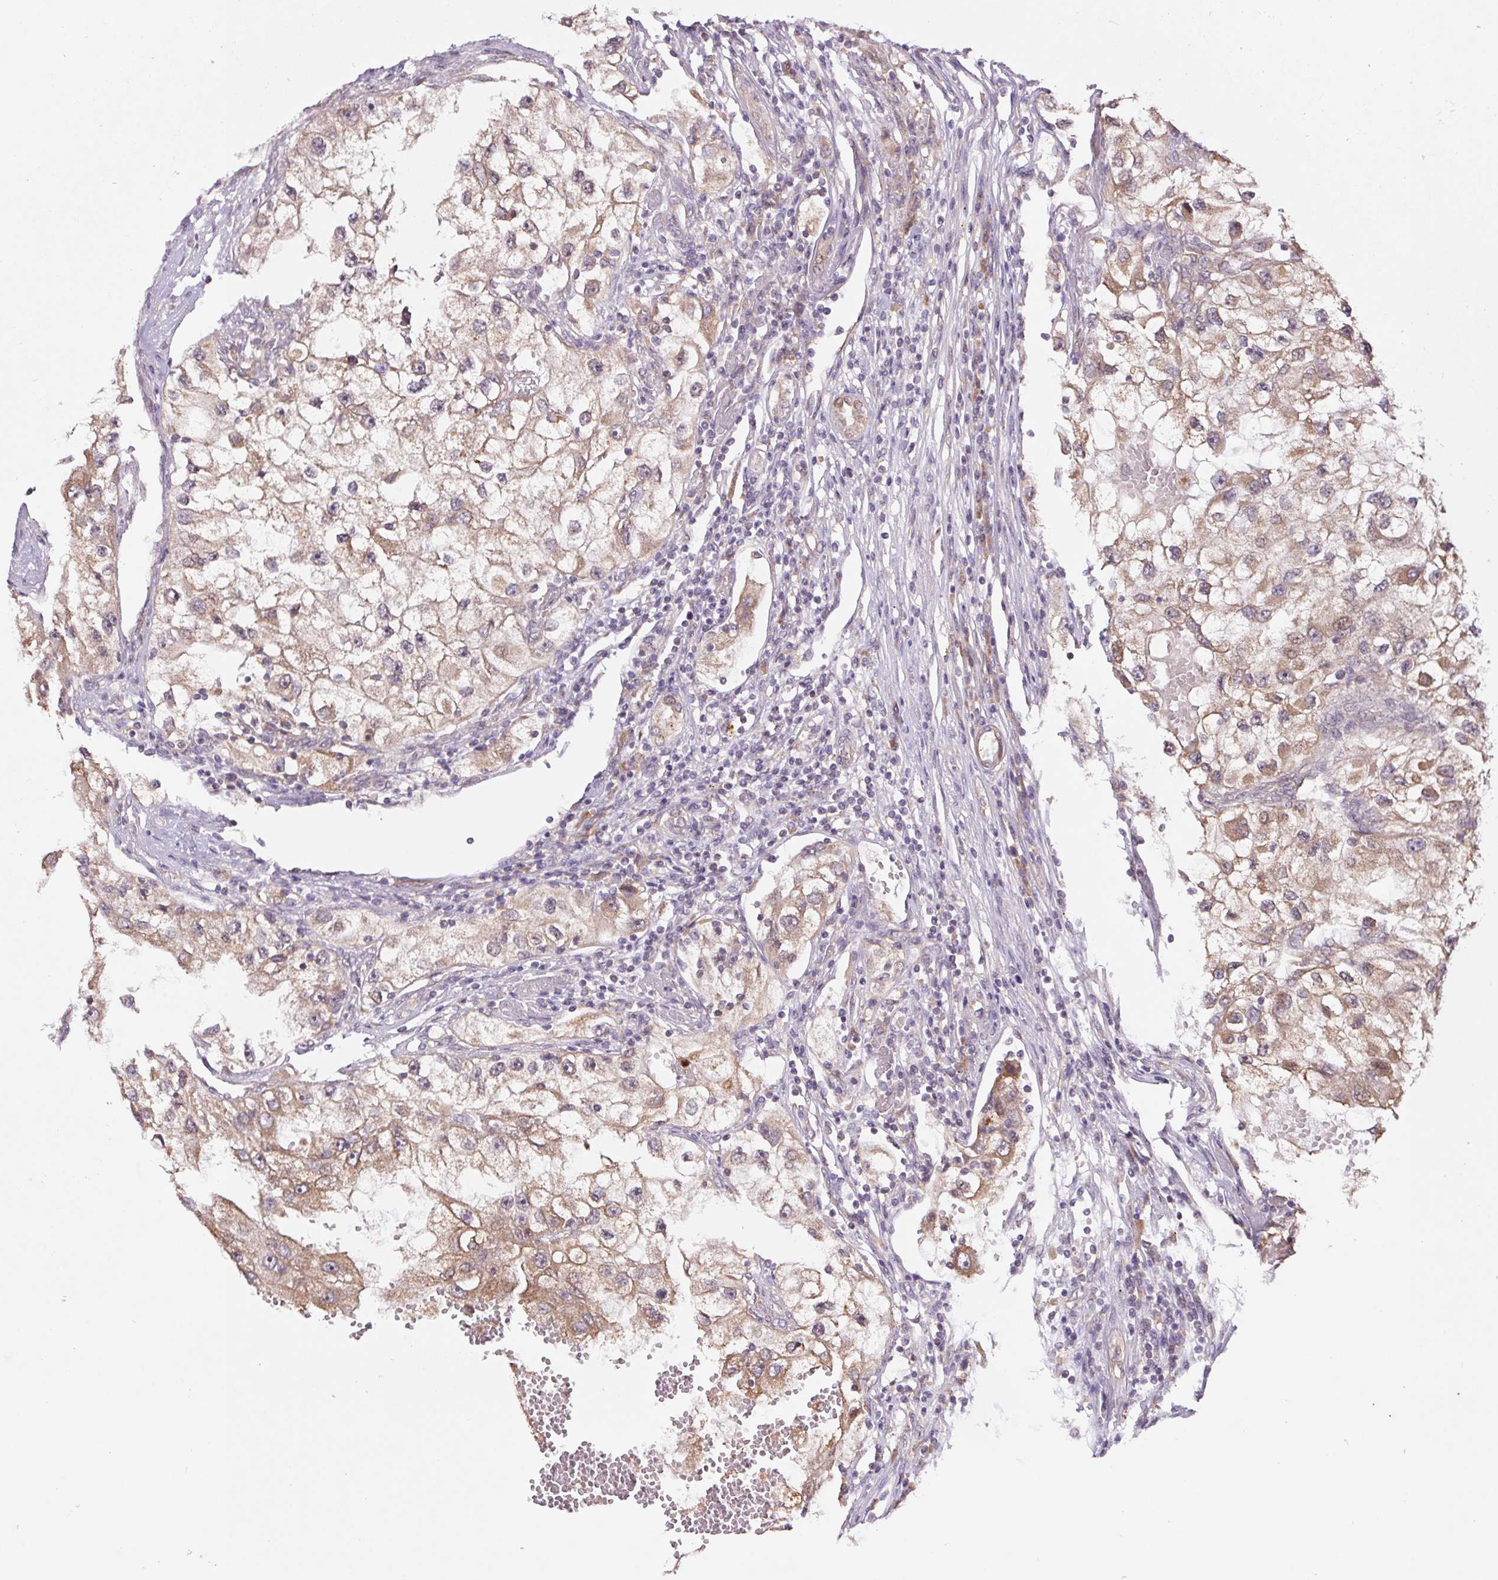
{"staining": {"intensity": "weak", "quantity": "25%-75%", "location": "cytoplasmic/membranous"}, "tissue": "renal cancer", "cell_type": "Tumor cells", "image_type": "cancer", "snomed": [{"axis": "morphology", "description": "Adenocarcinoma, NOS"}, {"axis": "topography", "description": "Kidney"}], "caption": "Tumor cells show low levels of weak cytoplasmic/membranous staining in about 25%-75% of cells in human adenocarcinoma (renal).", "gene": "RRM1", "patient": {"sex": "male", "age": 63}}